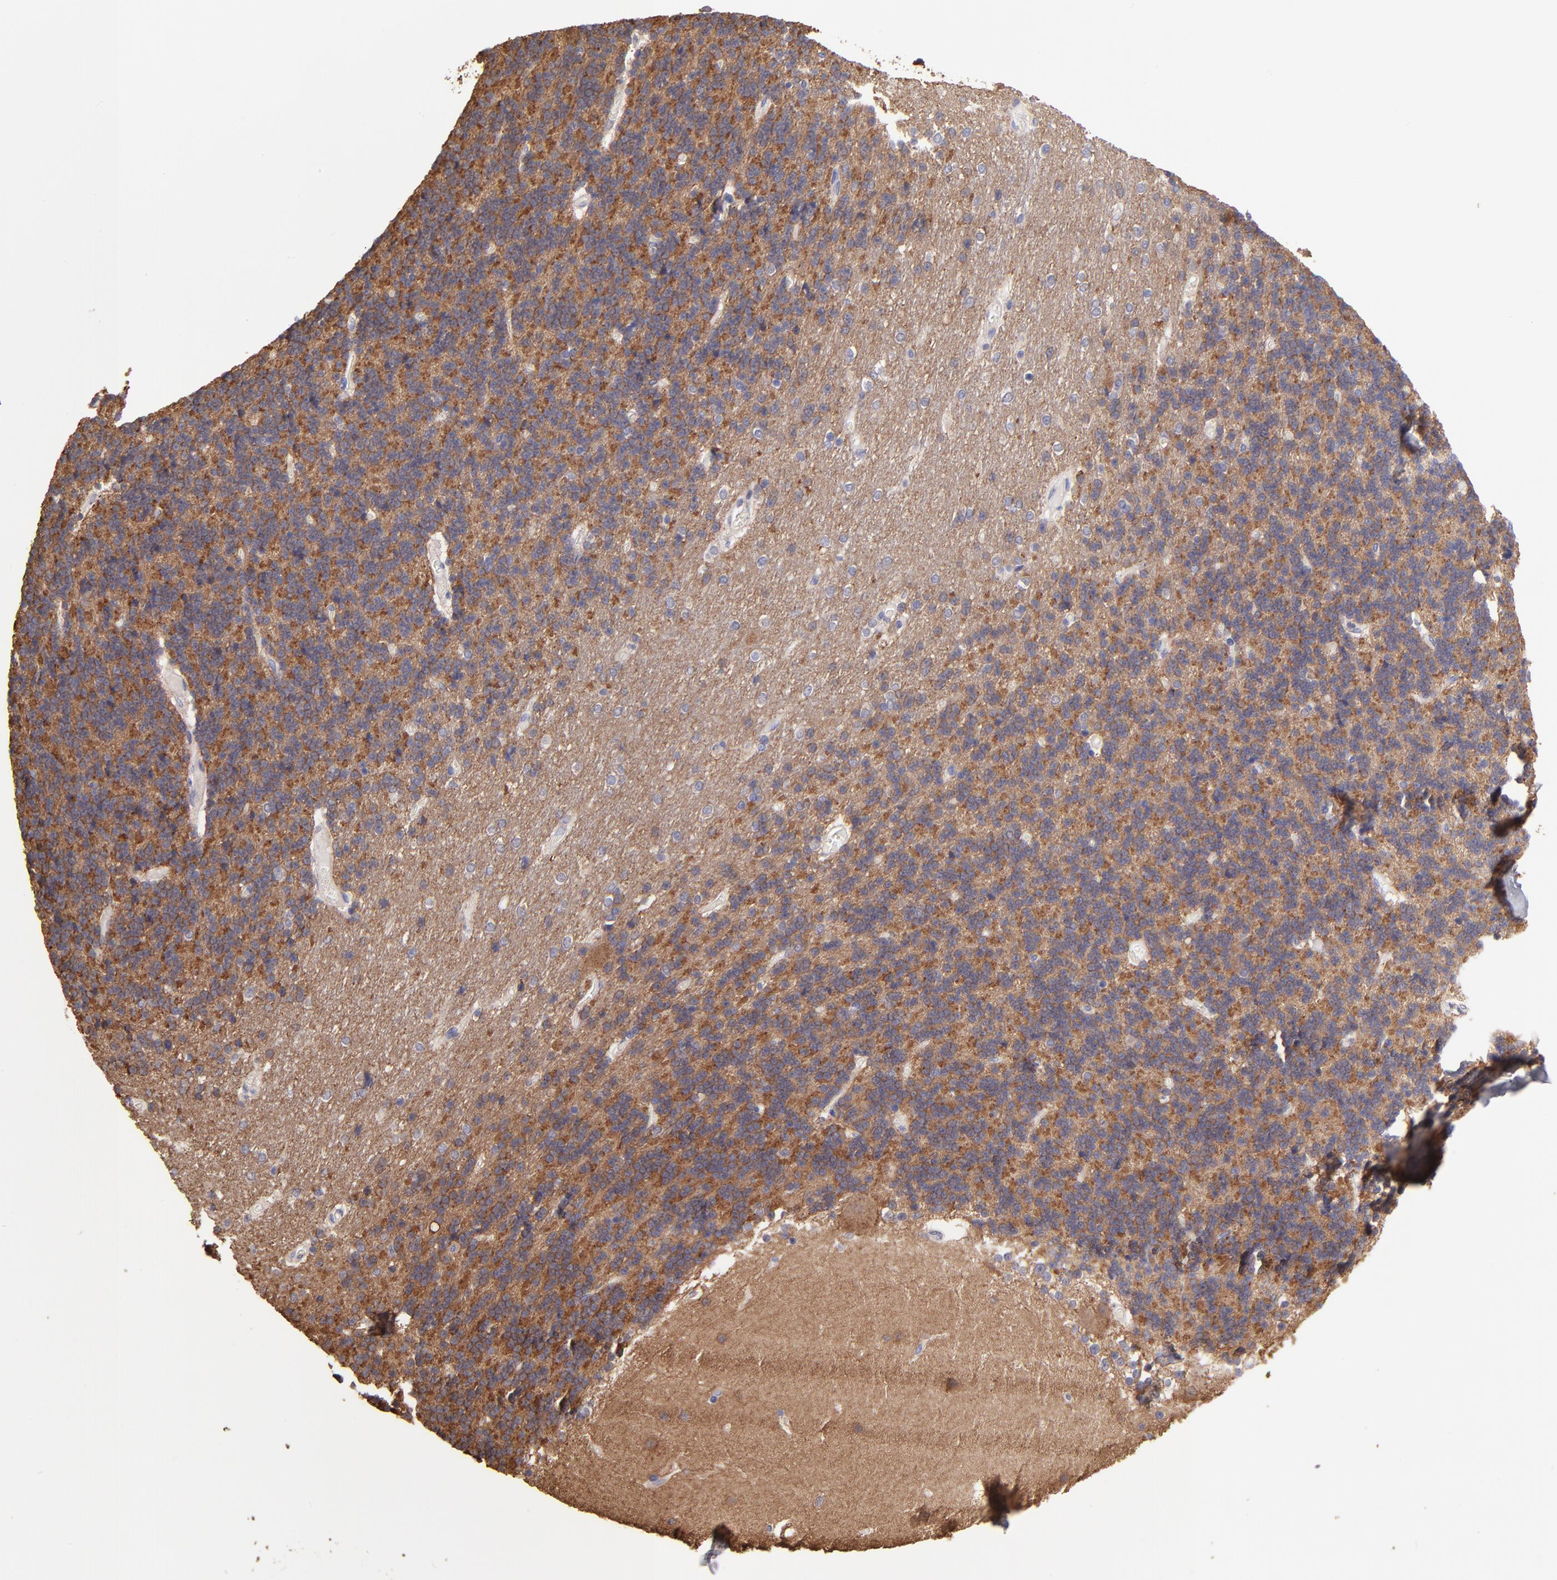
{"staining": {"intensity": "strong", "quantity": ">75%", "location": "cytoplasmic/membranous"}, "tissue": "cerebellum", "cell_type": "Cells in granular layer", "image_type": "normal", "snomed": [{"axis": "morphology", "description": "Normal tissue, NOS"}, {"axis": "topography", "description": "Cerebellum"}], "caption": "Strong cytoplasmic/membranous staining for a protein is appreciated in approximately >75% of cells in granular layer of normal cerebellum using immunohistochemistry.", "gene": "NSF", "patient": {"sex": "female", "age": 54}}